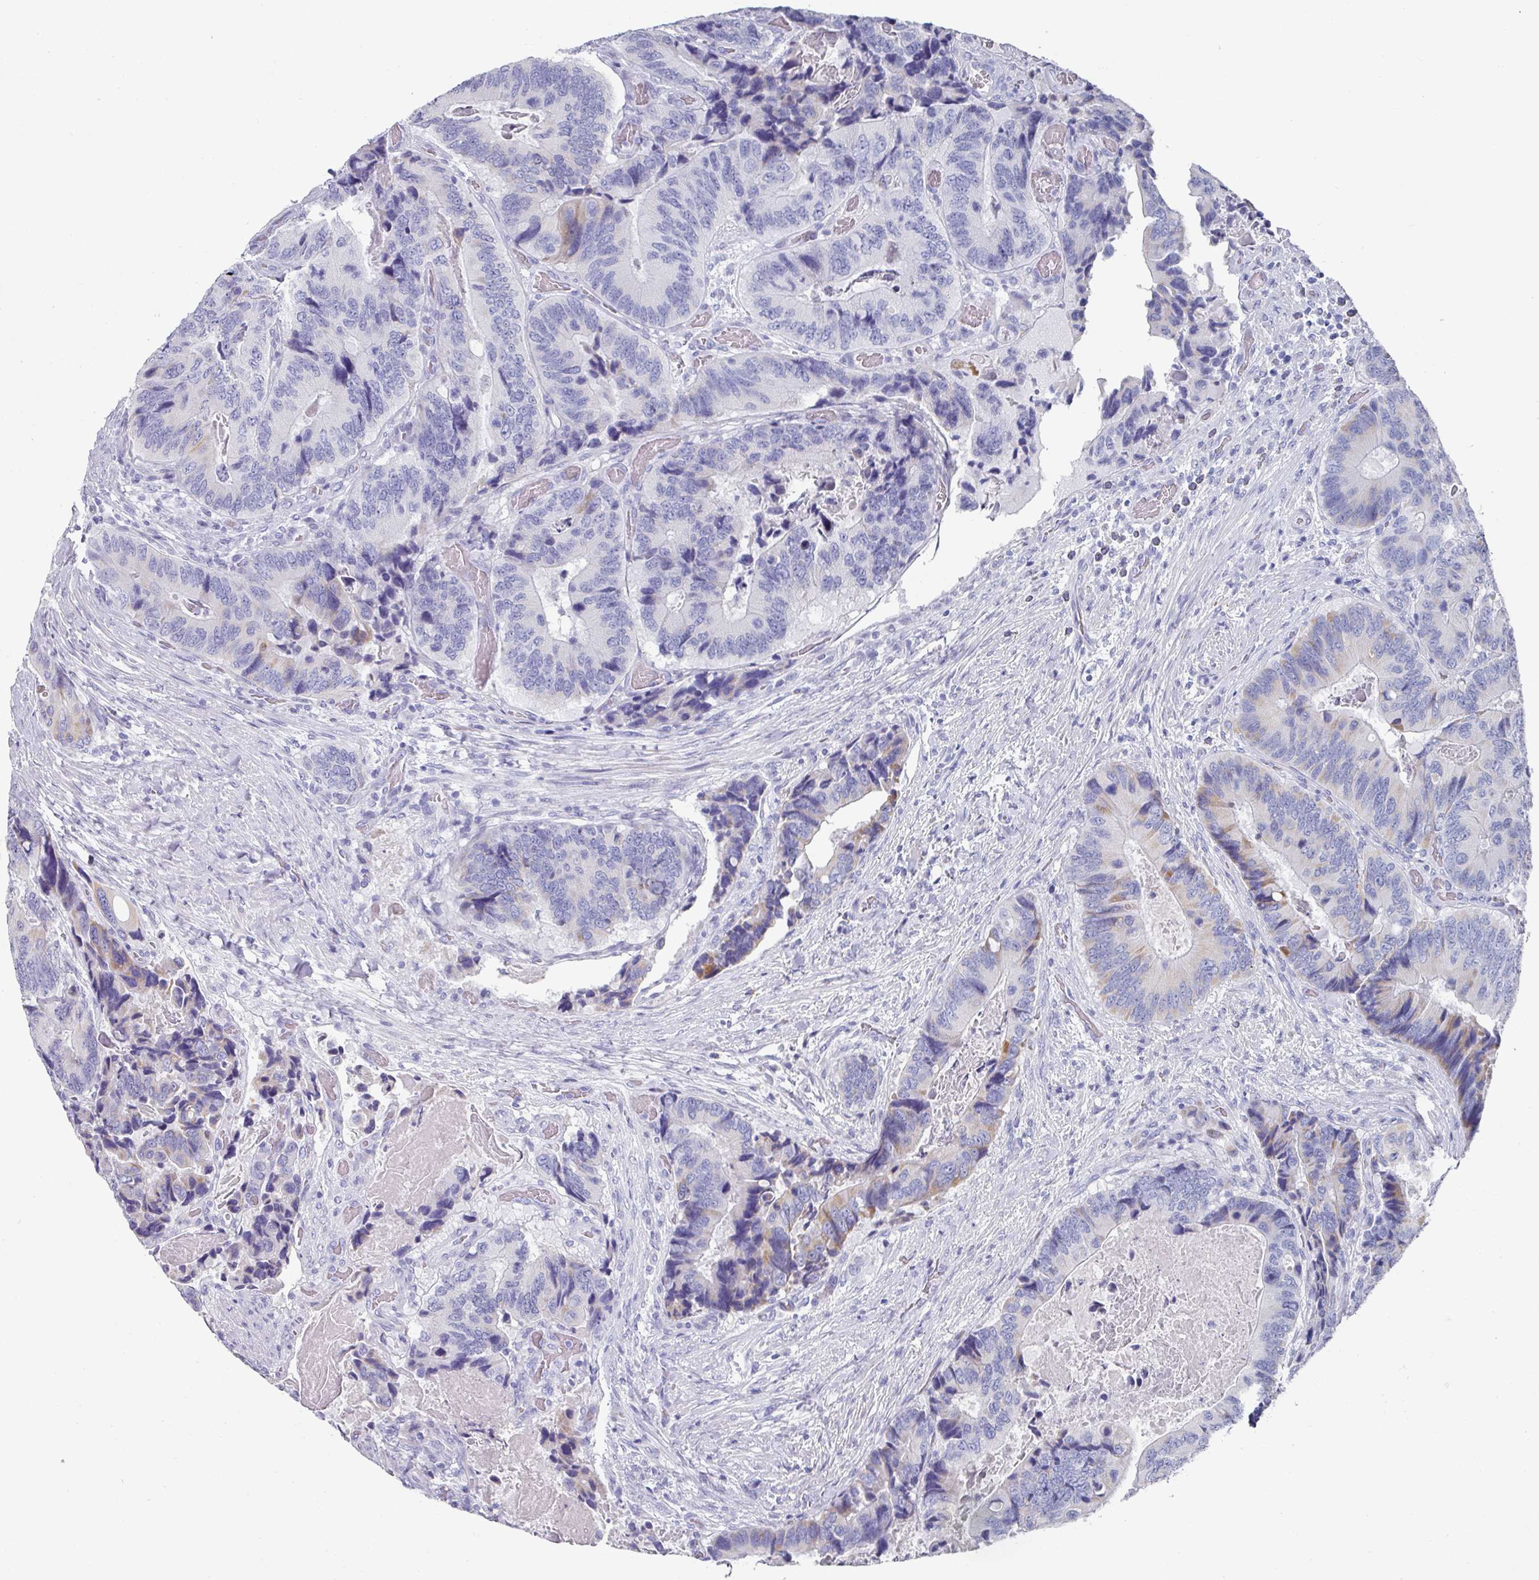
{"staining": {"intensity": "weak", "quantity": "<25%", "location": "cytoplasmic/membranous"}, "tissue": "colorectal cancer", "cell_type": "Tumor cells", "image_type": "cancer", "snomed": [{"axis": "morphology", "description": "Adenocarcinoma, NOS"}, {"axis": "topography", "description": "Colon"}], "caption": "Tumor cells show no significant protein expression in colorectal adenocarcinoma.", "gene": "SETBP1", "patient": {"sex": "male", "age": 84}}